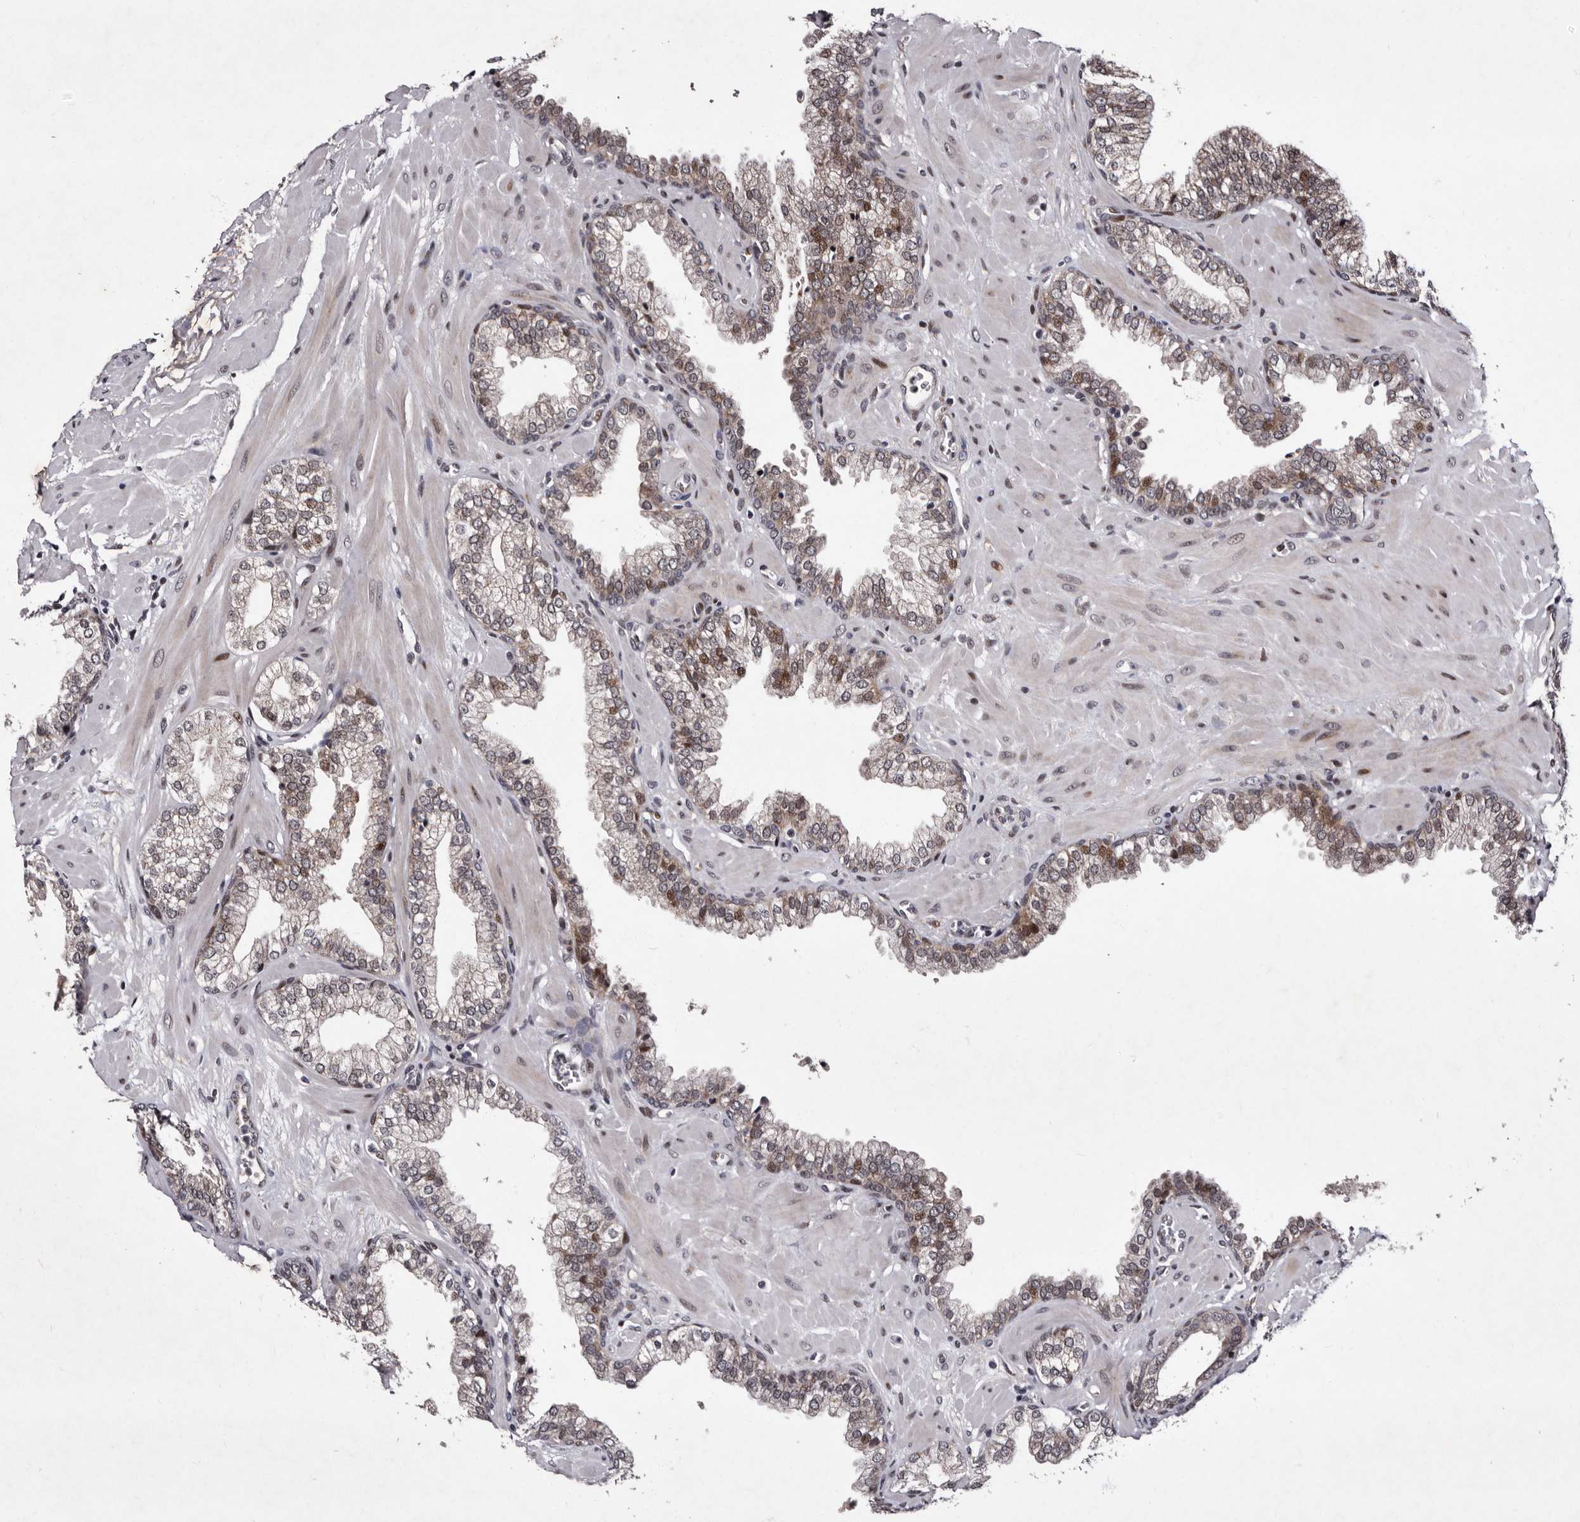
{"staining": {"intensity": "moderate", "quantity": "<25%", "location": "nuclear"}, "tissue": "prostate", "cell_type": "Glandular cells", "image_type": "normal", "snomed": [{"axis": "morphology", "description": "Normal tissue, NOS"}, {"axis": "morphology", "description": "Urothelial carcinoma, Low grade"}, {"axis": "topography", "description": "Urinary bladder"}, {"axis": "topography", "description": "Prostate"}], "caption": "This histopathology image demonstrates immunohistochemistry staining of benign human prostate, with low moderate nuclear expression in approximately <25% of glandular cells.", "gene": "TNKS", "patient": {"sex": "male", "age": 60}}